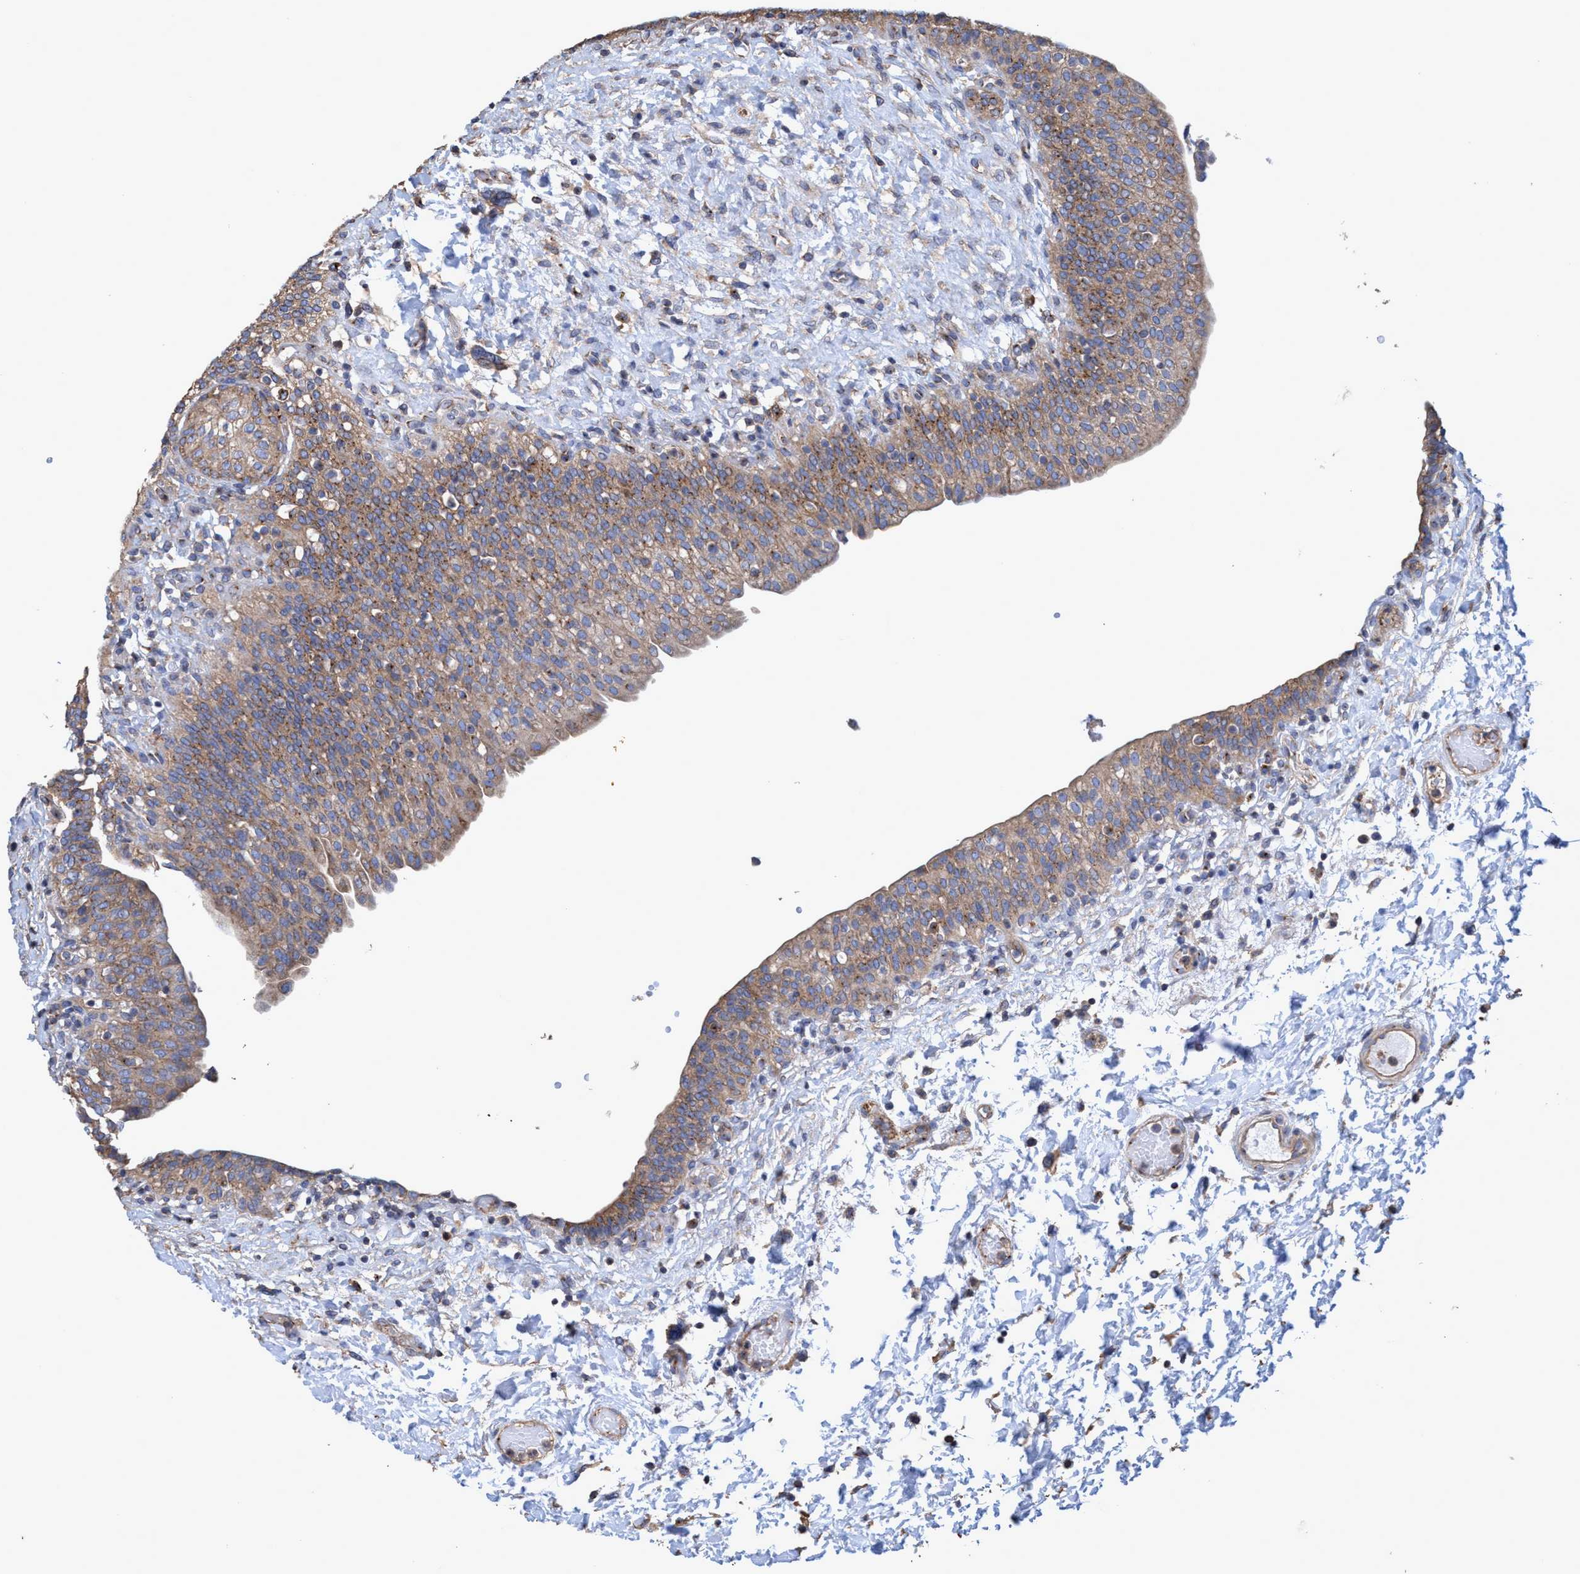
{"staining": {"intensity": "moderate", "quantity": ">75%", "location": "cytoplasmic/membranous"}, "tissue": "urinary bladder", "cell_type": "Urothelial cells", "image_type": "normal", "snomed": [{"axis": "morphology", "description": "Normal tissue, NOS"}, {"axis": "topography", "description": "Urinary bladder"}], "caption": "Normal urinary bladder shows moderate cytoplasmic/membranous expression in approximately >75% of urothelial cells (DAB (3,3'-diaminobenzidine) IHC, brown staining for protein, blue staining for nuclei)..", "gene": "BICD2", "patient": {"sex": "male", "age": 55}}